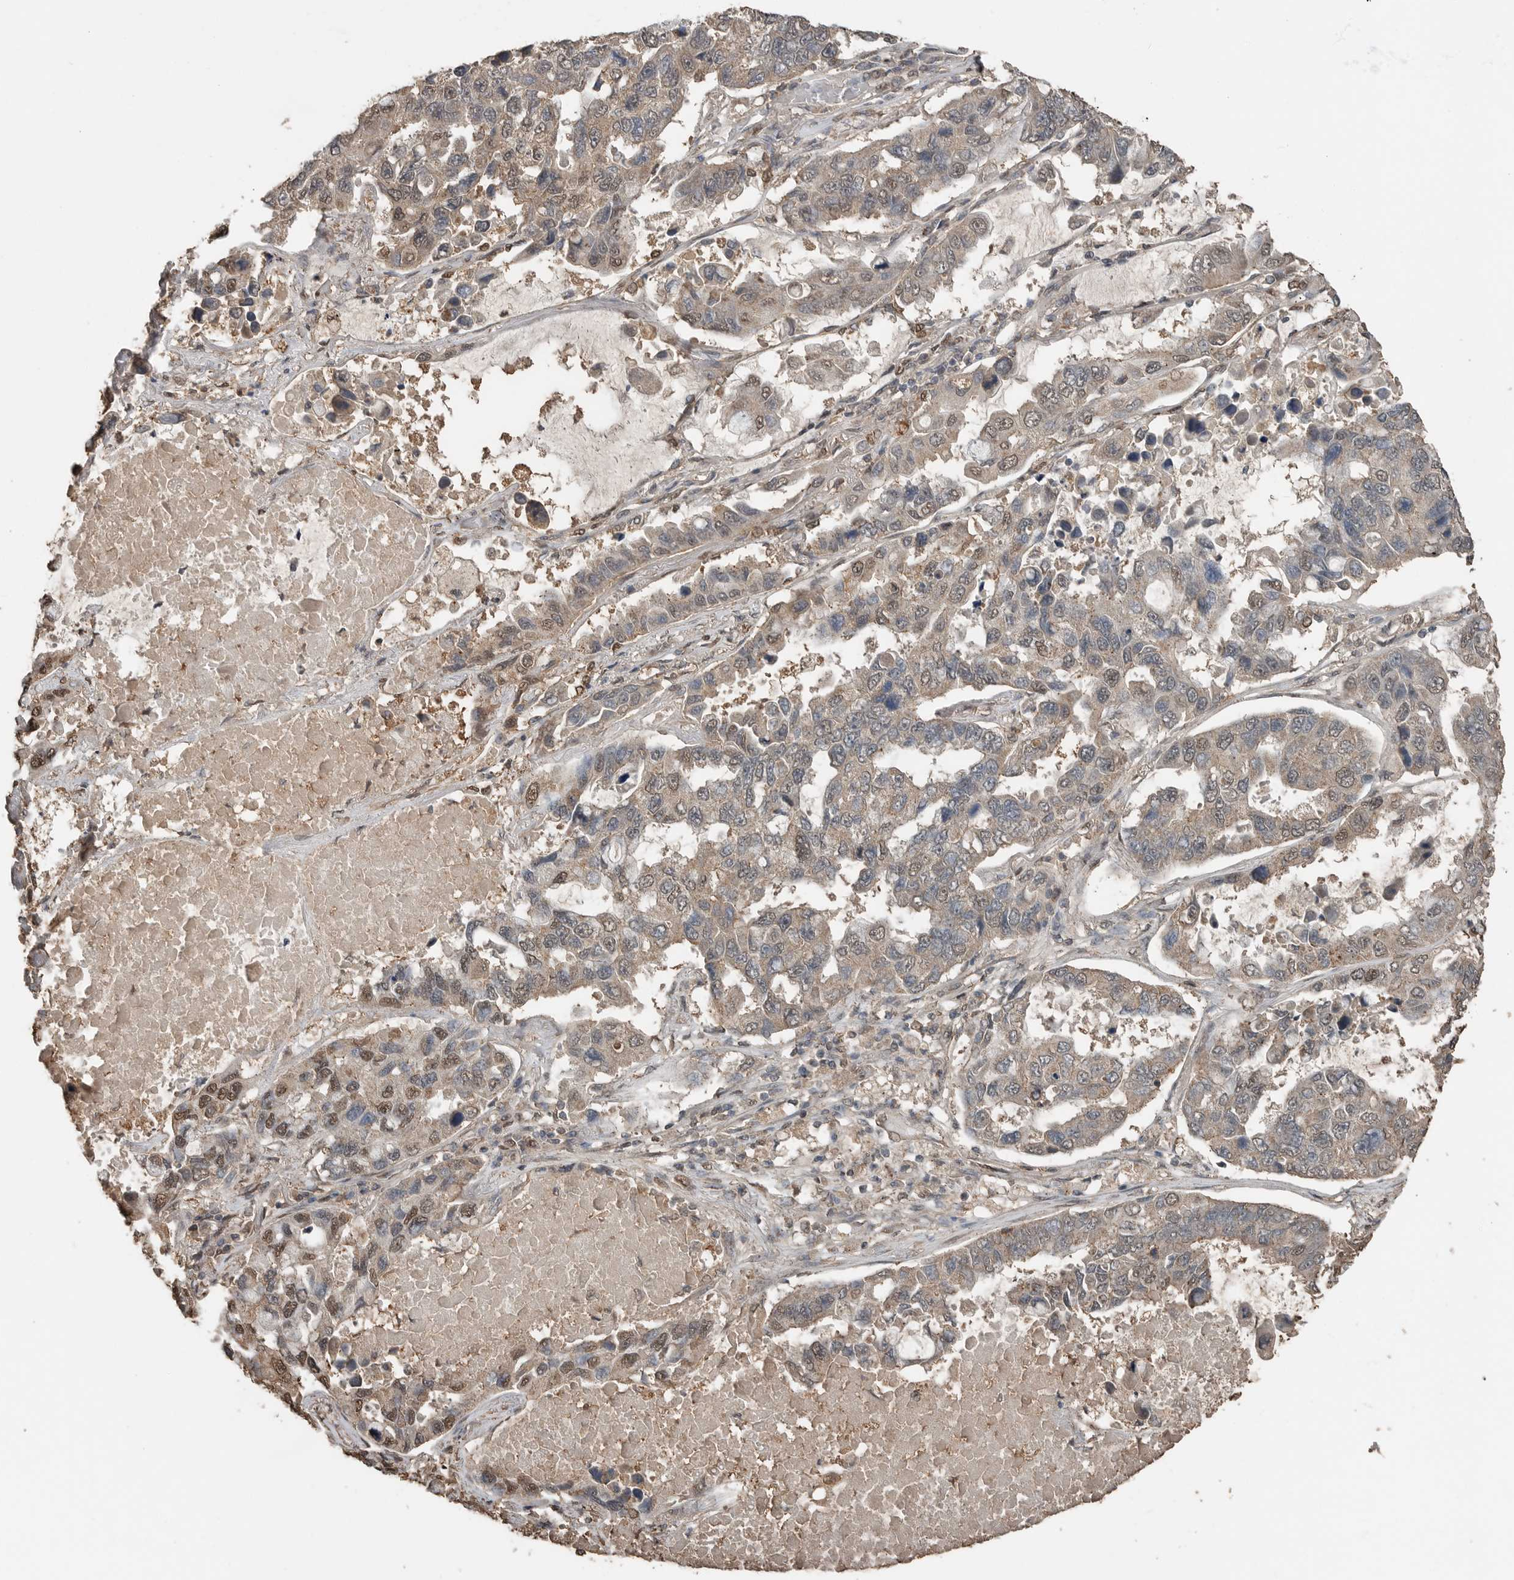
{"staining": {"intensity": "weak", "quantity": ">75%", "location": "cytoplasmic/membranous,nuclear"}, "tissue": "lung cancer", "cell_type": "Tumor cells", "image_type": "cancer", "snomed": [{"axis": "morphology", "description": "Adenocarcinoma, NOS"}, {"axis": "topography", "description": "Lung"}], "caption": "Protein staining of lung cancer (adenocarcinoma) tissue displays weak cytoplasmic/membranous and nuclear positivity in approximately >75% of tumor cells. (DAB (3,3'-diaminobenzidine) IHC with brightfield microscopy, high magnification).", "gene": "BLZF1", "patient": {"sex": "male", "age": 64}}